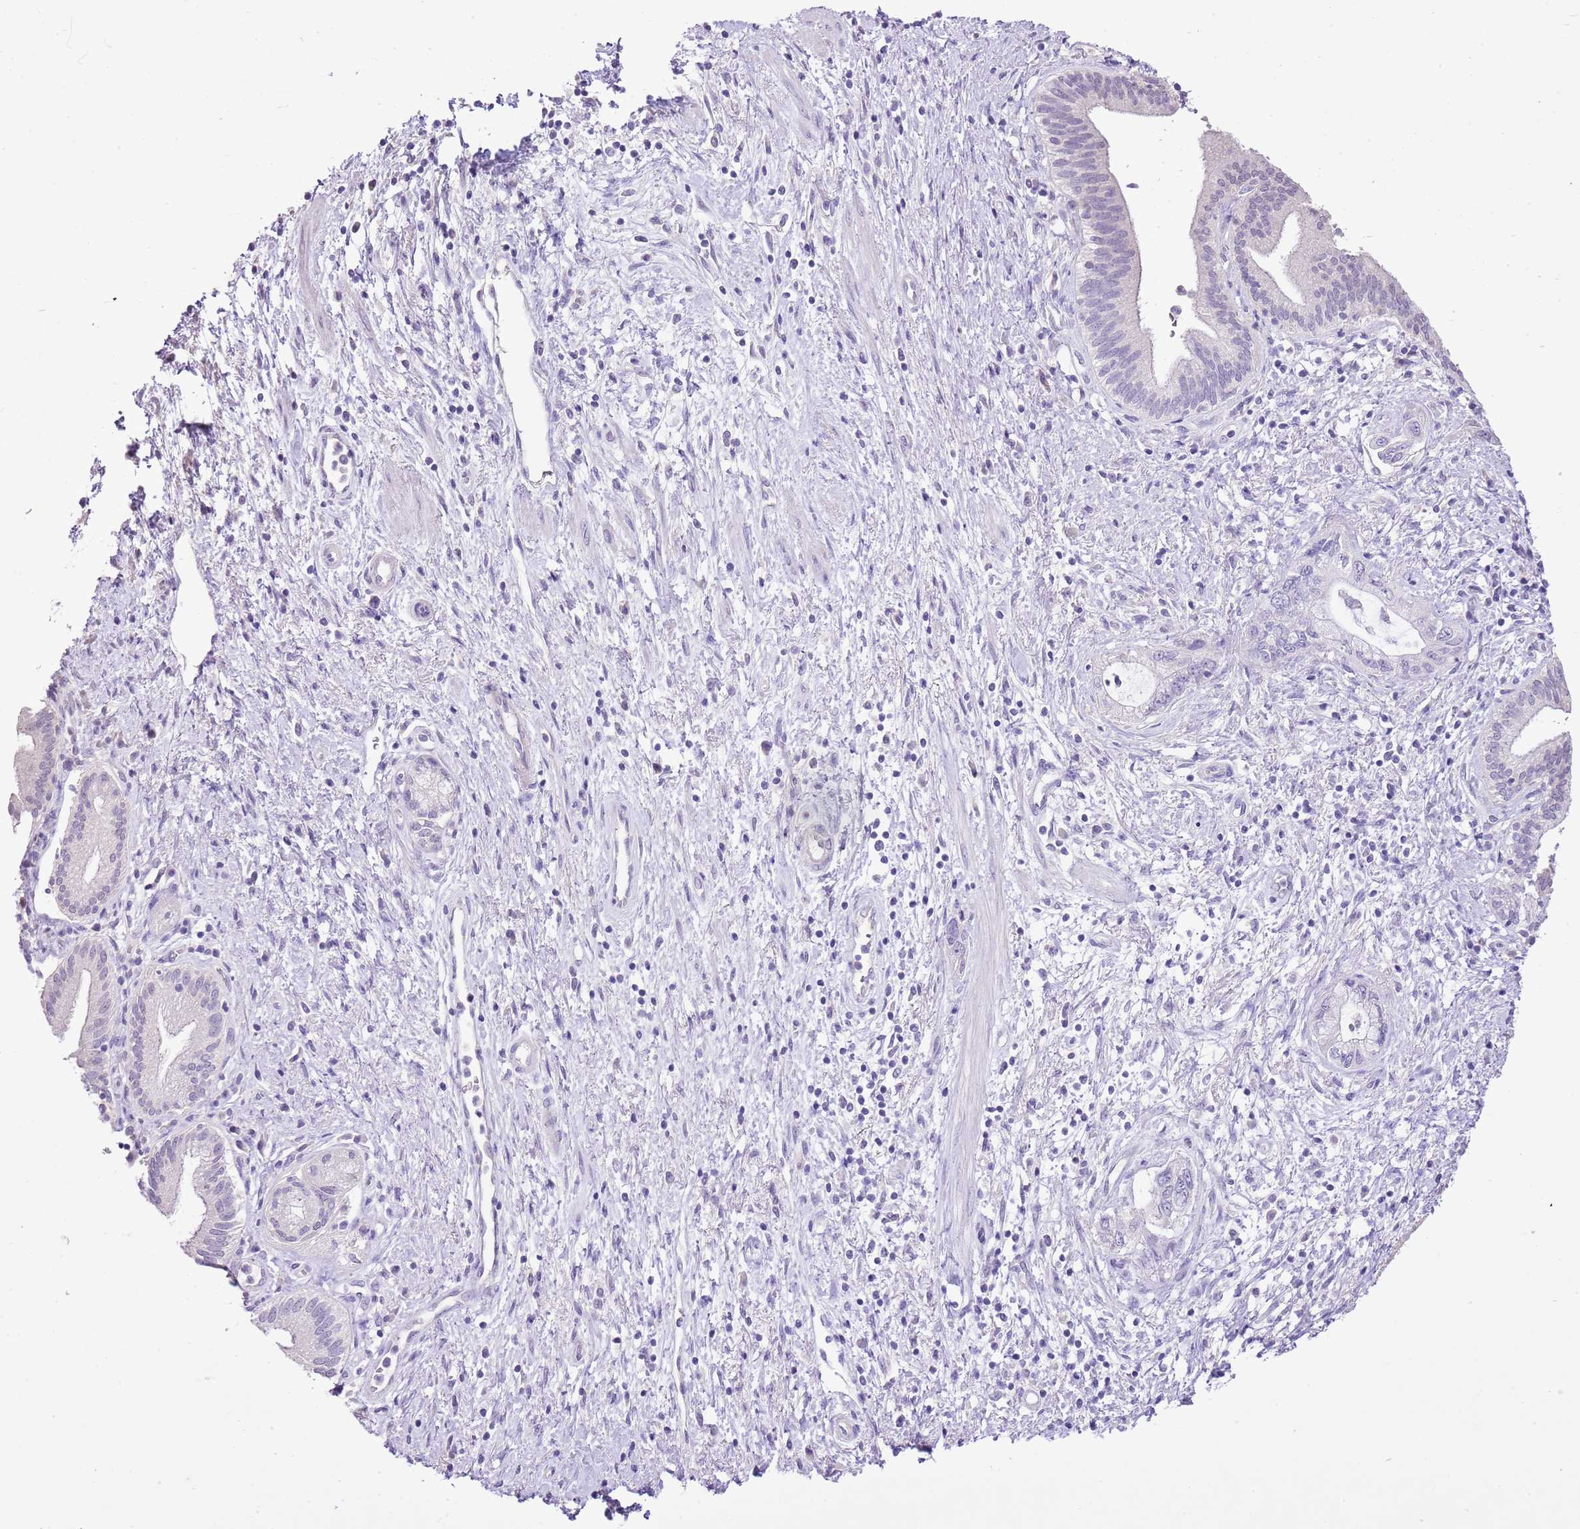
{"staining": {"intensity": "negative", "quantity": "none", "location": "none"}, "tissue": "pancreatic cancer", "cell_type": "Tumor cells", "image_type": "cancer", "snomed": [{"axis": "morphology", "description": "Adenocarcinoma, NOS"}, {"axis": "topography", "description": "Pancreas"}], "caption": "A high-resolution image shows immunohistochemistry (IHC) staining of pancreatic cancer, which shows no significant staining in tumor cells.", "gene": "XPO7", "patient": {"sex": "female", "age": 73}}